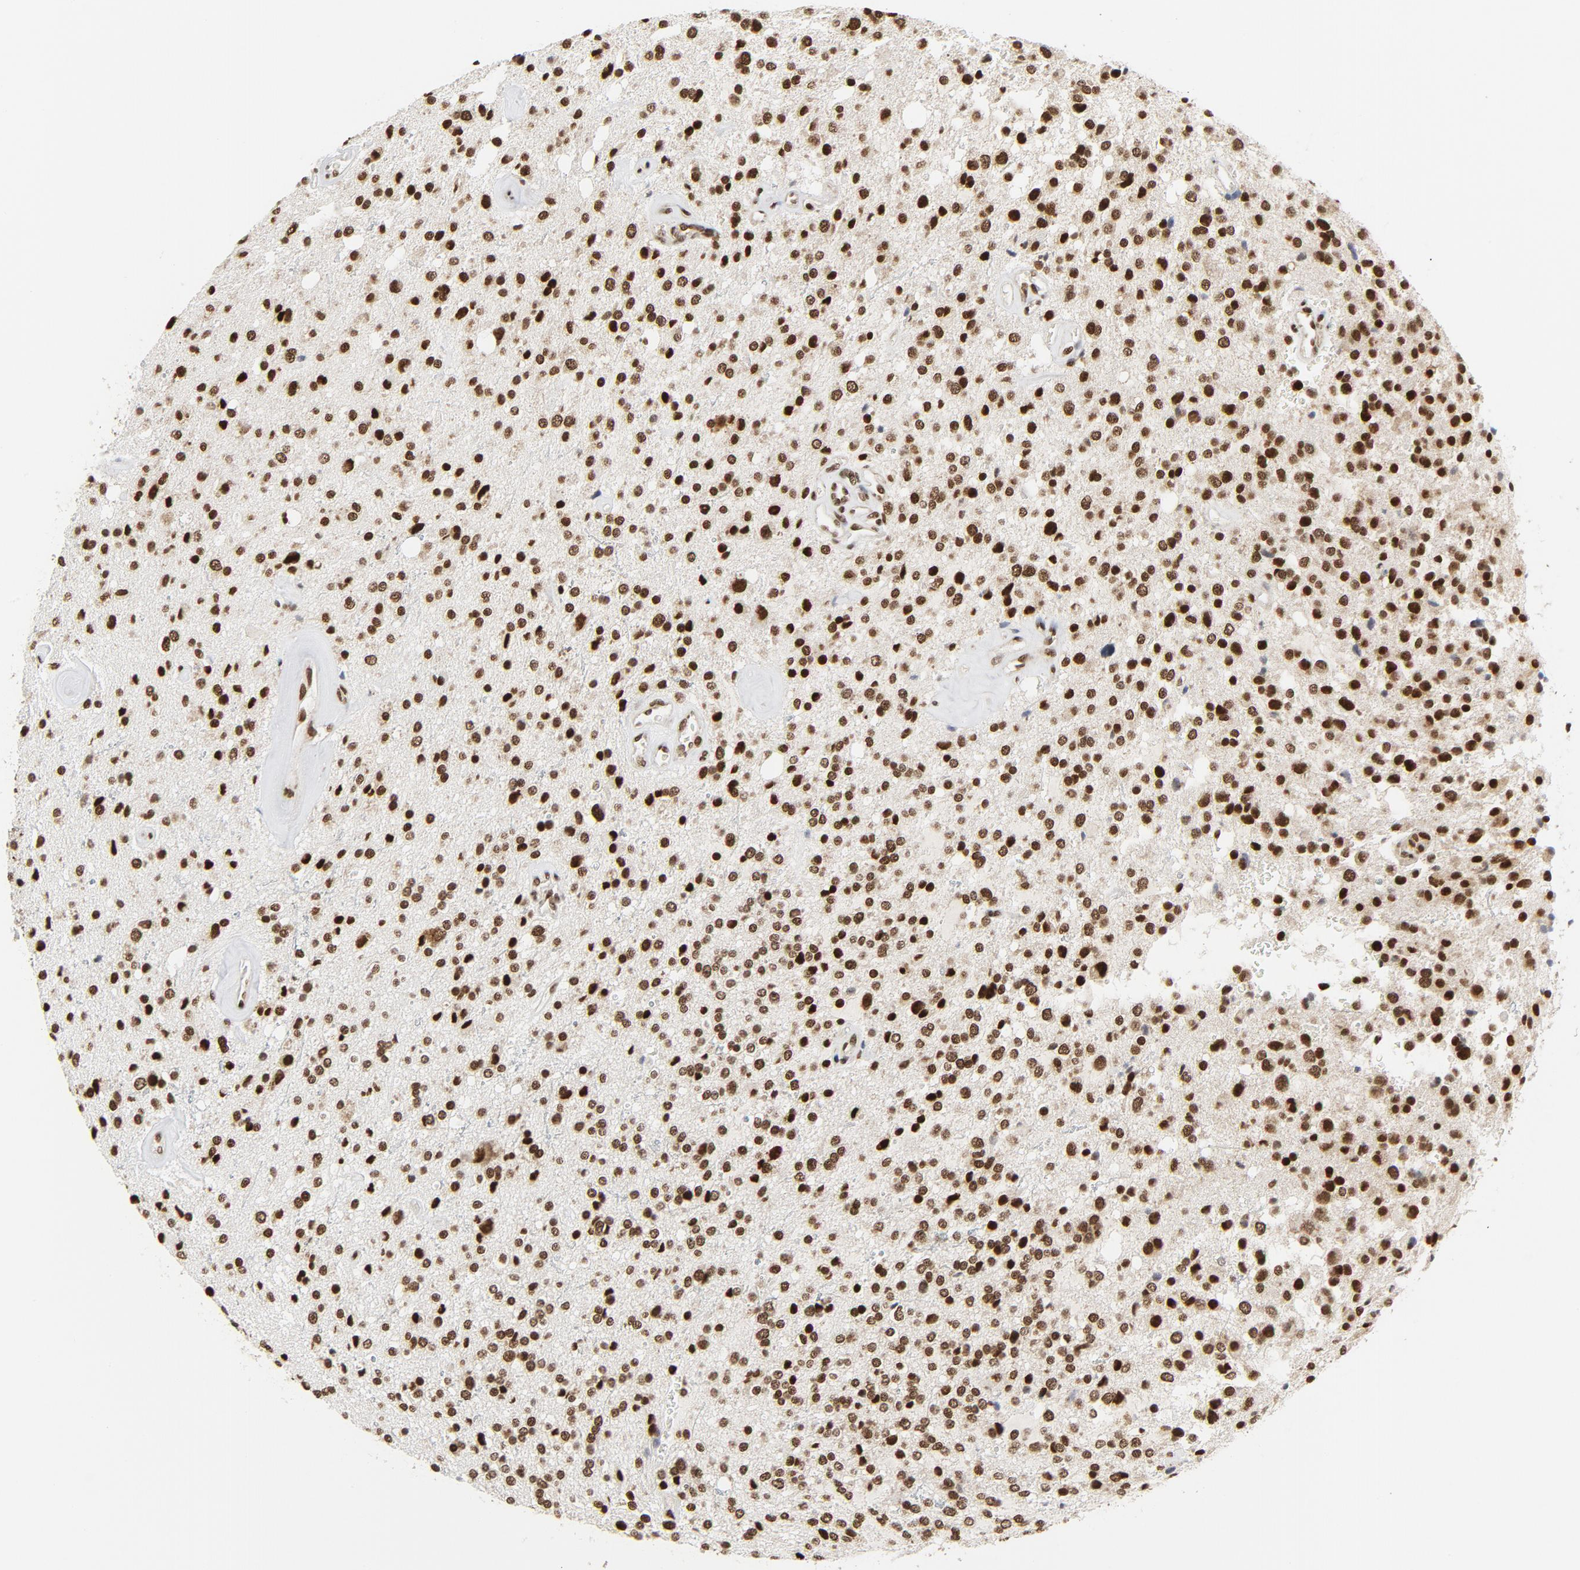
{"staining": {"intensity": "strong", "quantity": ">75%", "location": "nuclear"}, "tissue": "glioma", "cell_type": "Tumor cells", "image_type": "cancer", "snomed": [{"axis": "morphology", "description": "Glioma, malignant, High grade"}, {"axis": "topography", "description": "Brain"}], "caption": "High-magnification brightfield microscopy of high-grade glioma (malignant) stained with DAB (3,3'-diaminobenzidine) (brown) and counterstained with hematoxylin (blue). tumor cells exhibit strong nuclear expression is identified in about>75% of cells.", "gene": "ERCC1", "patient": {"sex": "male", "age": 47}}